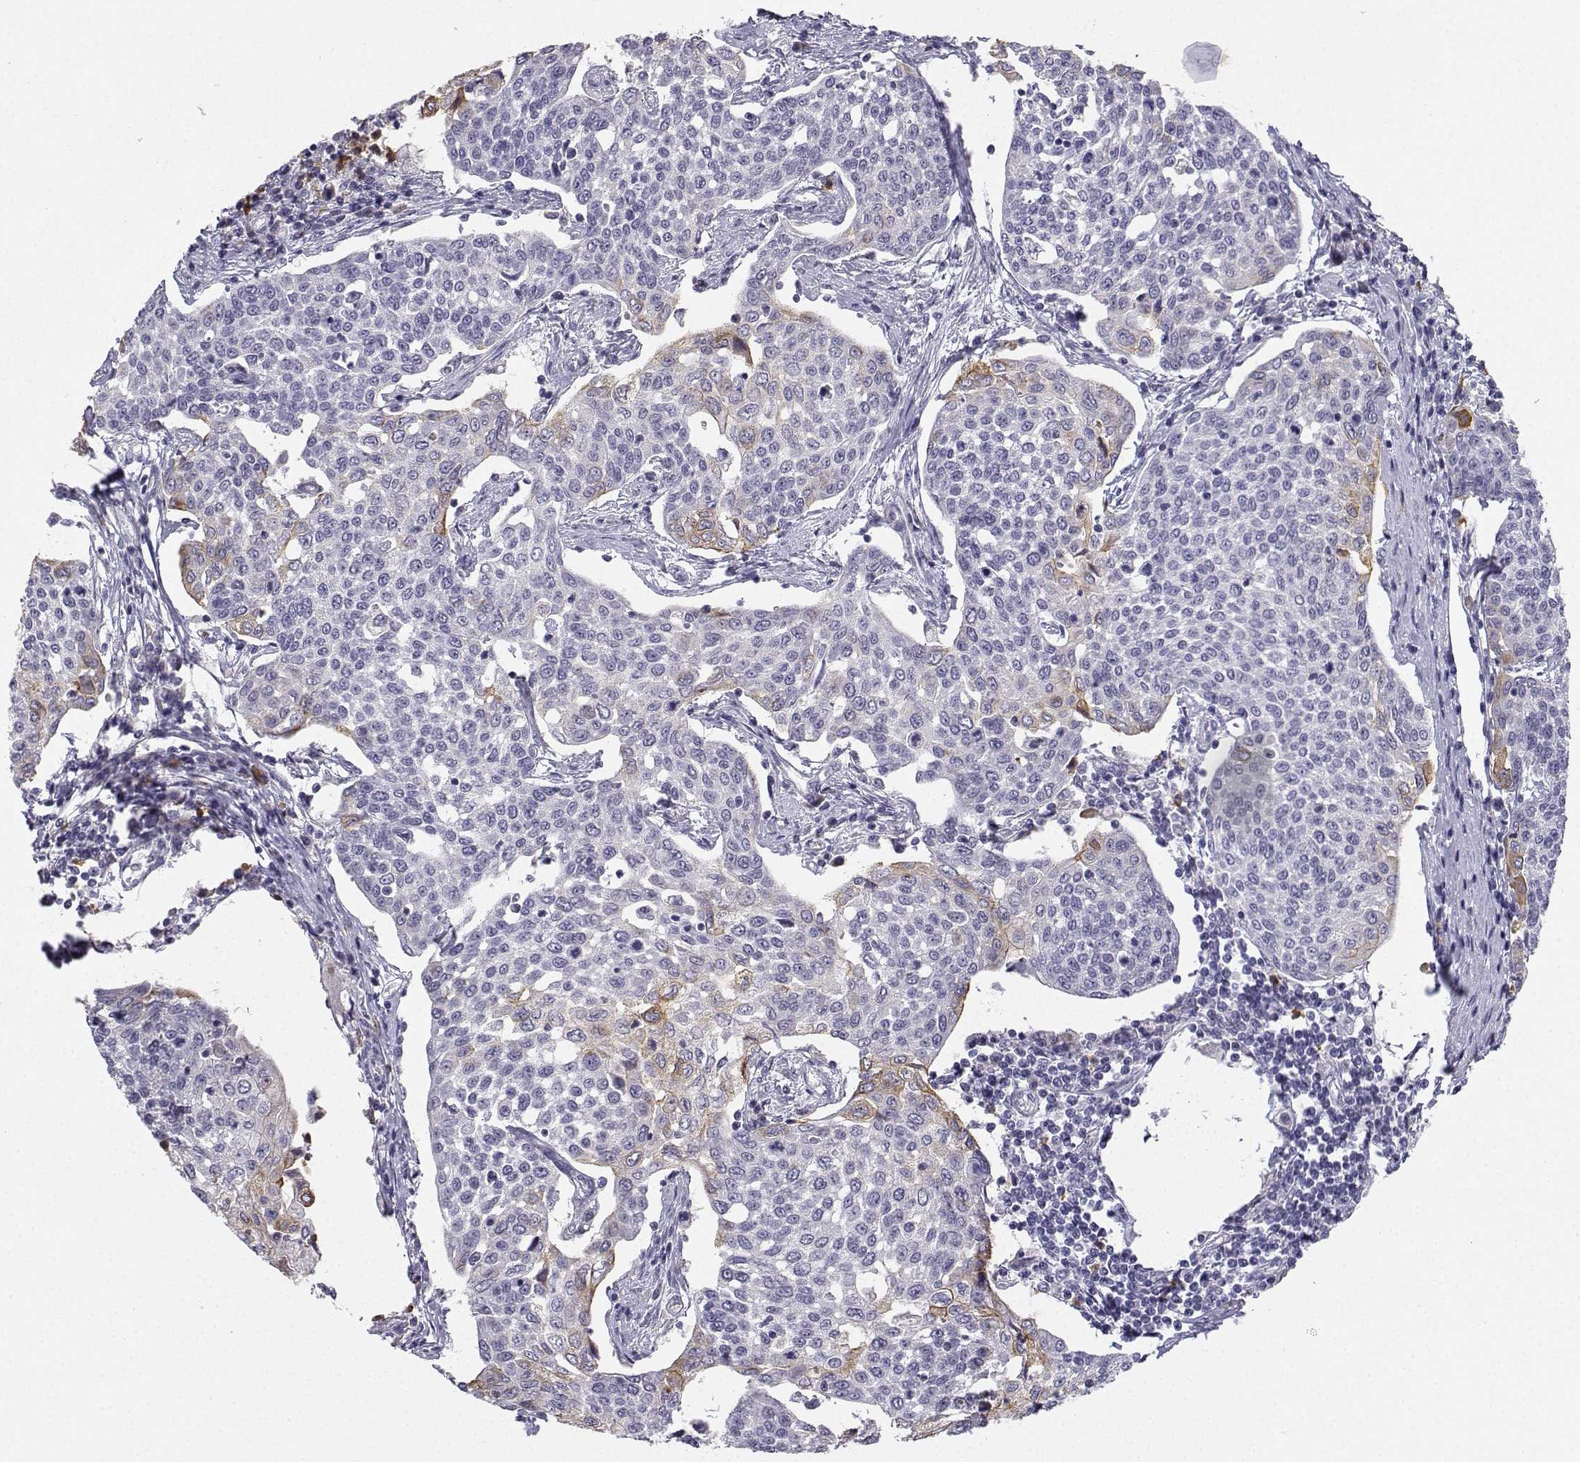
{"staining": {"intensity": "negative", "quantity": "none", "location": "none"}, "tissue": "cervical cancer", "cell_type": "Tumor cells", "image_type": "cancer", "snomed": [{"axis": "morphology", "description": "Squamous cell carcinoma, NOS"}, {"axis": "topography", "description": "Cervix"}], "caption": "DAB immunohistochemical staining of cervical squamous cell carcinoma exhibits no significant expression in tumor cells. Nuclei are stained in blue.", "gene": "CALY", "patient": {"sex": "female", "age": 34}}